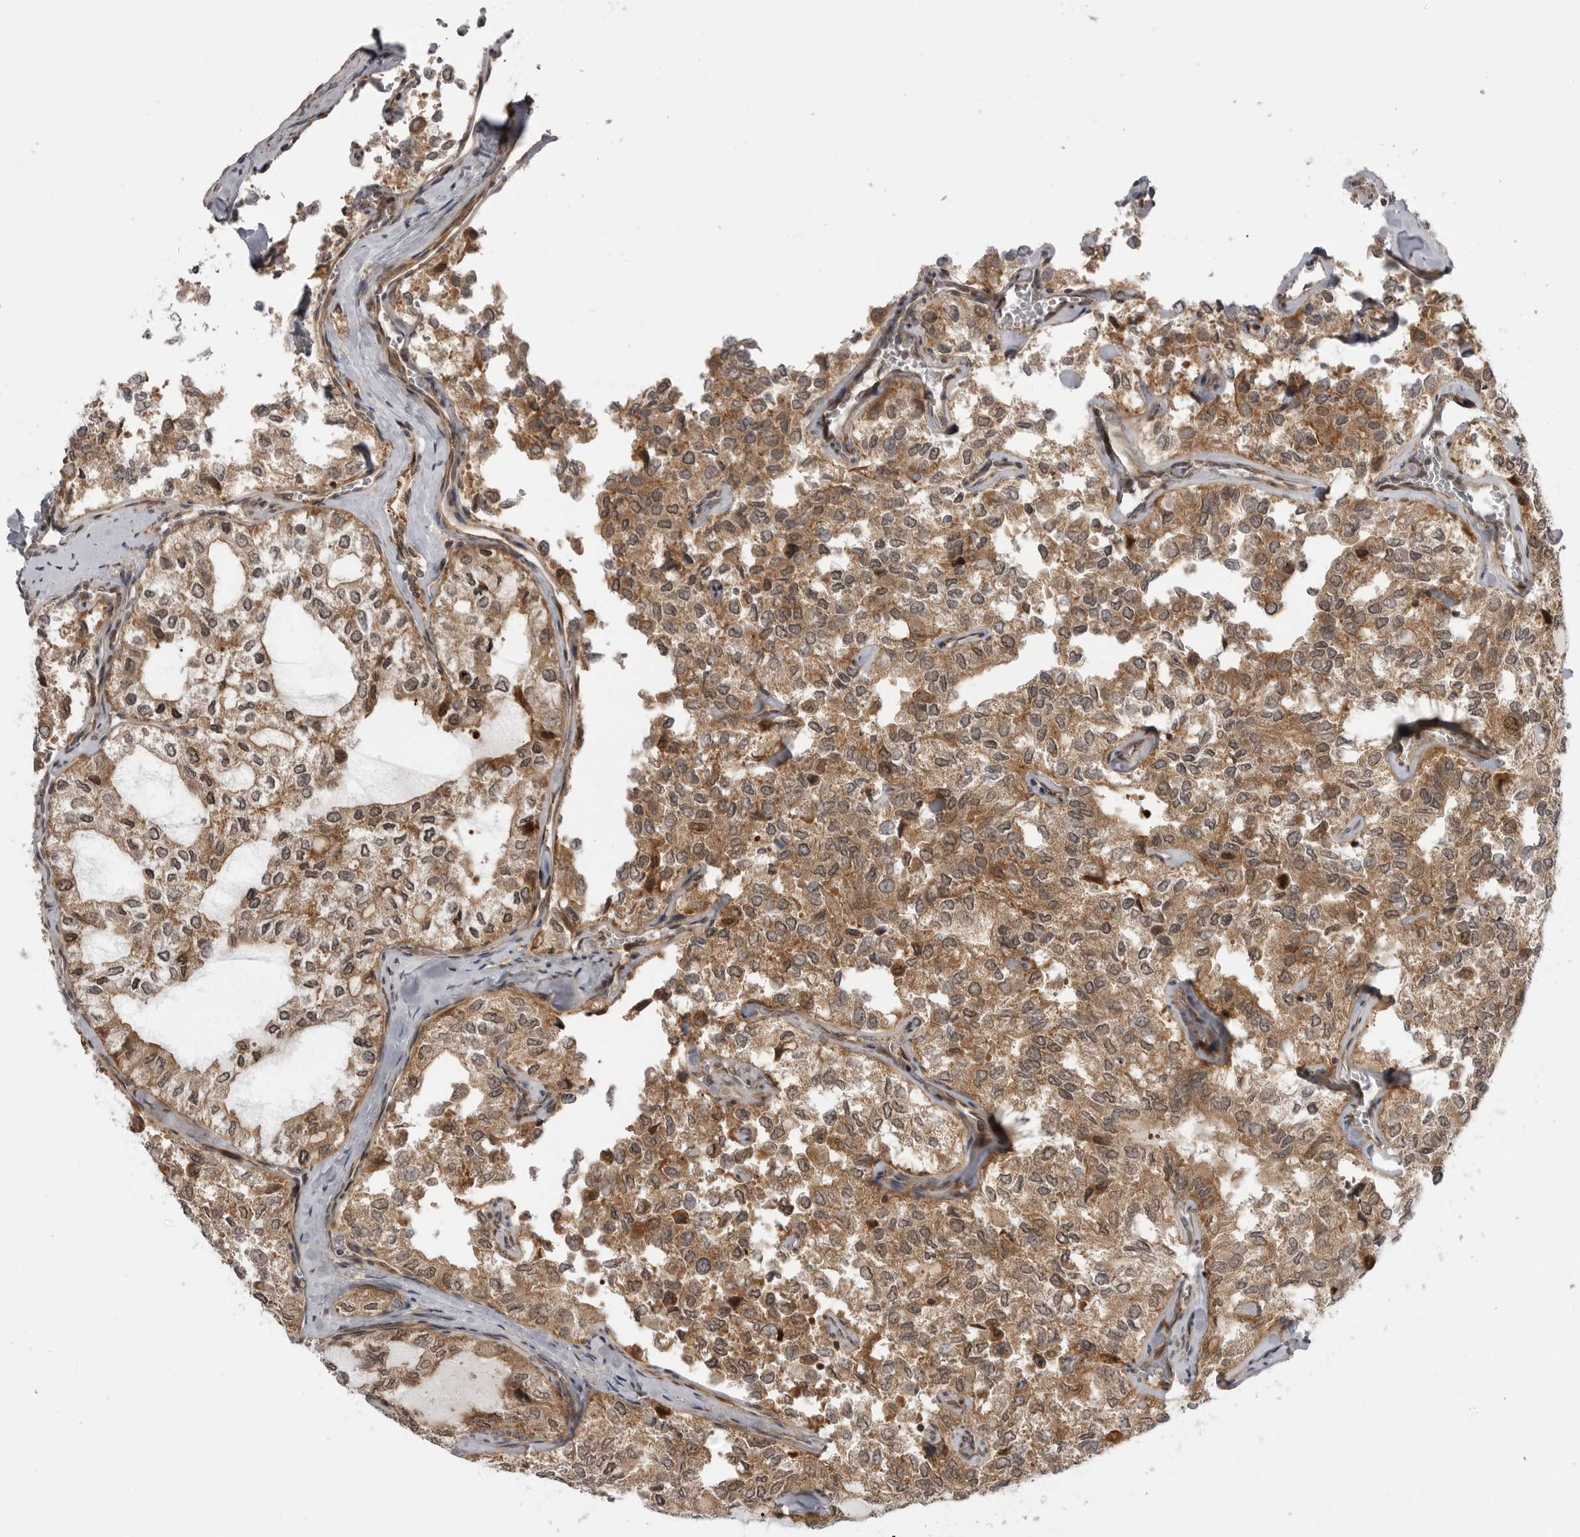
{"staining": {"intensity": "moderate", "quantity": ">75%", "location": "cytoplasmic/membranous,nuclear"}, "tissue": "thyroid cancer", "cell_type": "Tumor cells", "image_type": "cancer", "snomed": [{"axis": "morphology", "description": "Follicular adenoma carcinoma, NOS"}, {"axis": "topography", "description": "Thyroid gland"}], "caption": "Brown immunohistochemical staining in human thyroid follicular adenoma carcinoma displays moderate cytoplasmic/membranous and nuclear staining in approximately >75% of tumor cells. (IHC, brightfield microscopy, high magnification).", "gene": "LRRC45", "patient": {"sex": "male", "age": 75}}